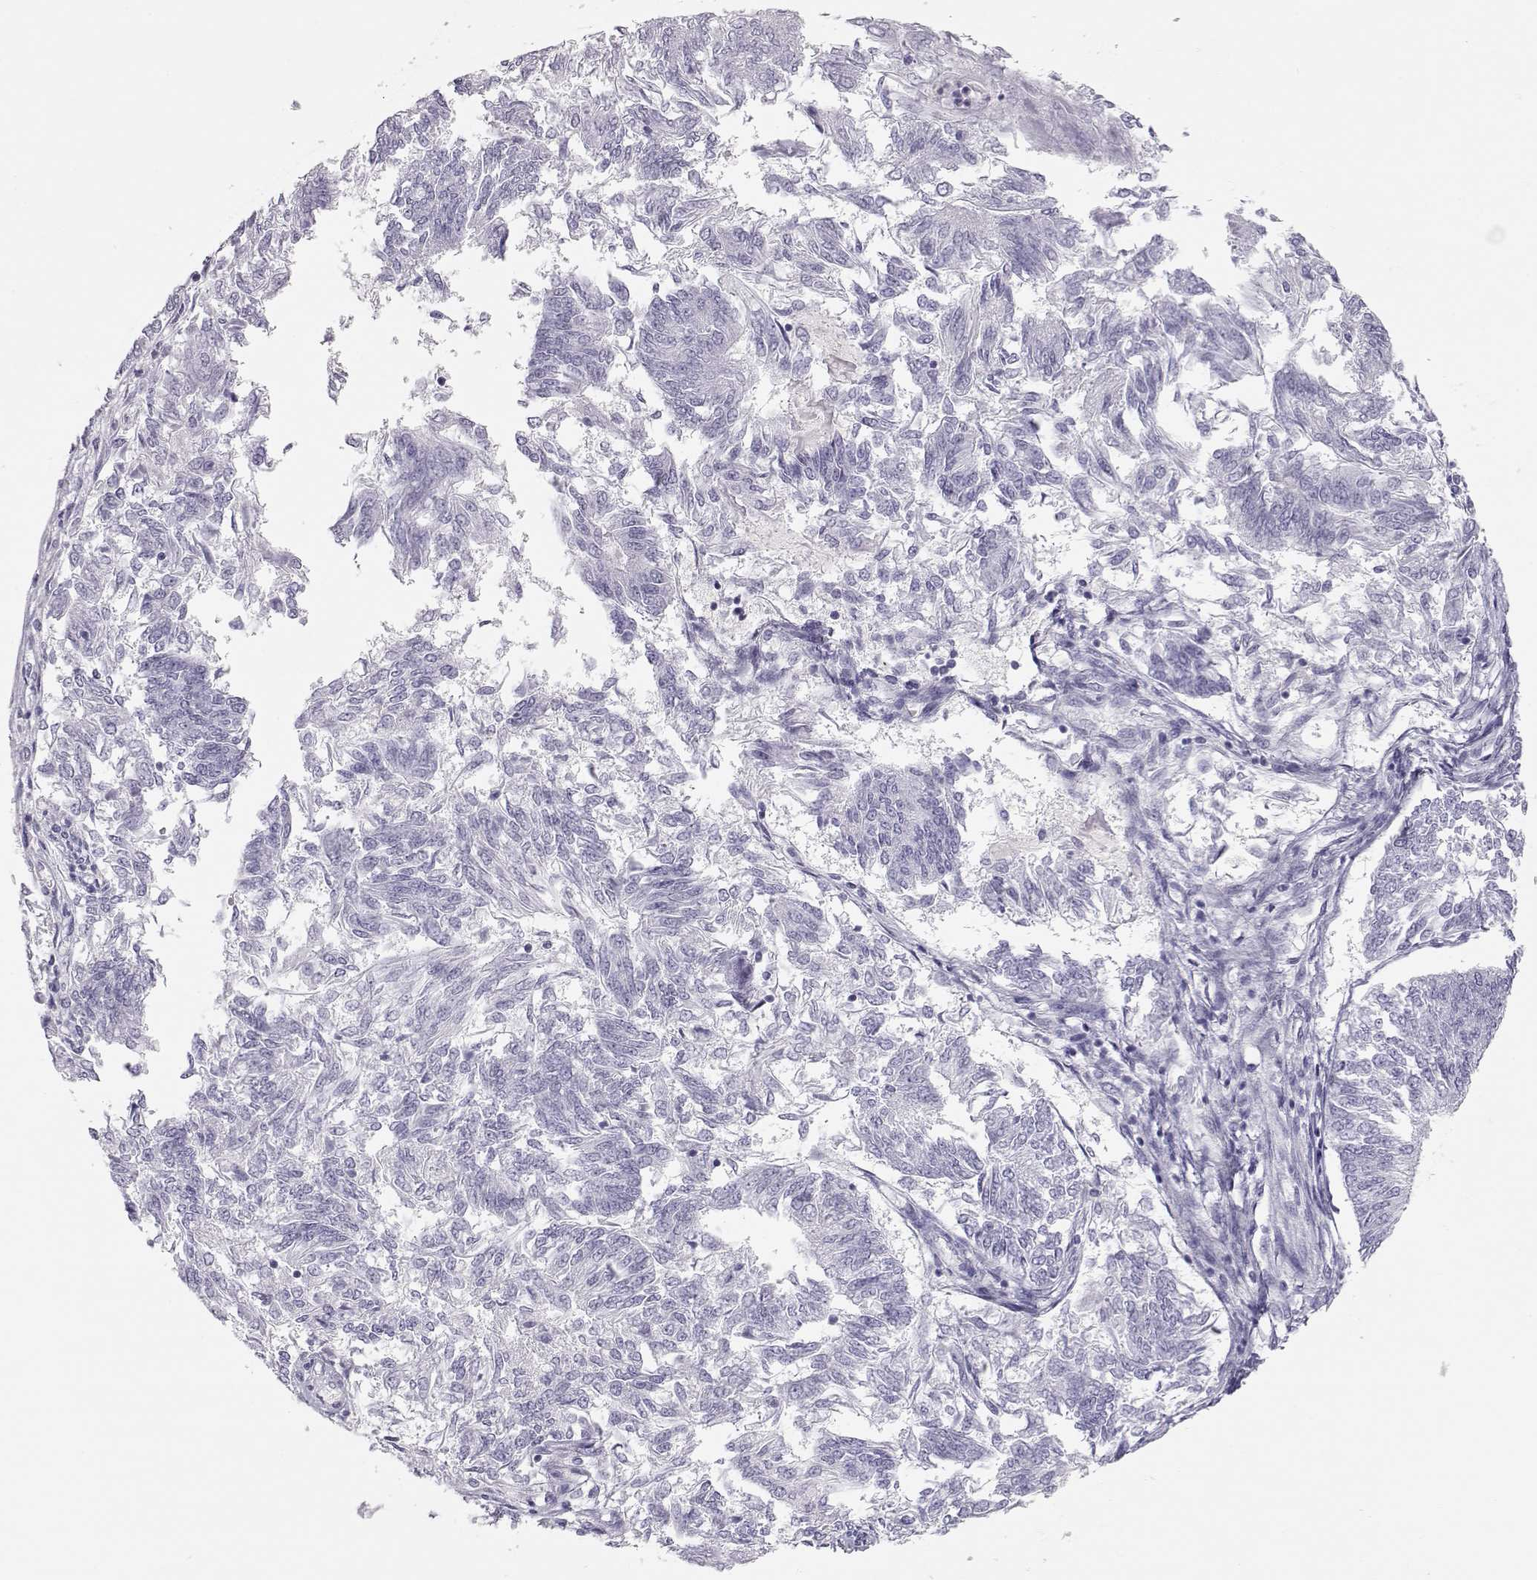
{"staining": {"intensity": "negative", "quantity": "none", "location": "none"}, "tissue": "endometrial cancer", "cell_type": "Tumor cells", "image_type": "cancer", "snomed": [{"axis": "morphology", "description": "Adenocarcinoma, NOS"}, {"axis": "topography", "description": "Endometrium"}], "caption": "A photomicrograph of human adenocarcinoma (endometrial) is negative for staining in tumor cells.", "gene": "MIP", "patient": {"sex": "female", "age": 58}}